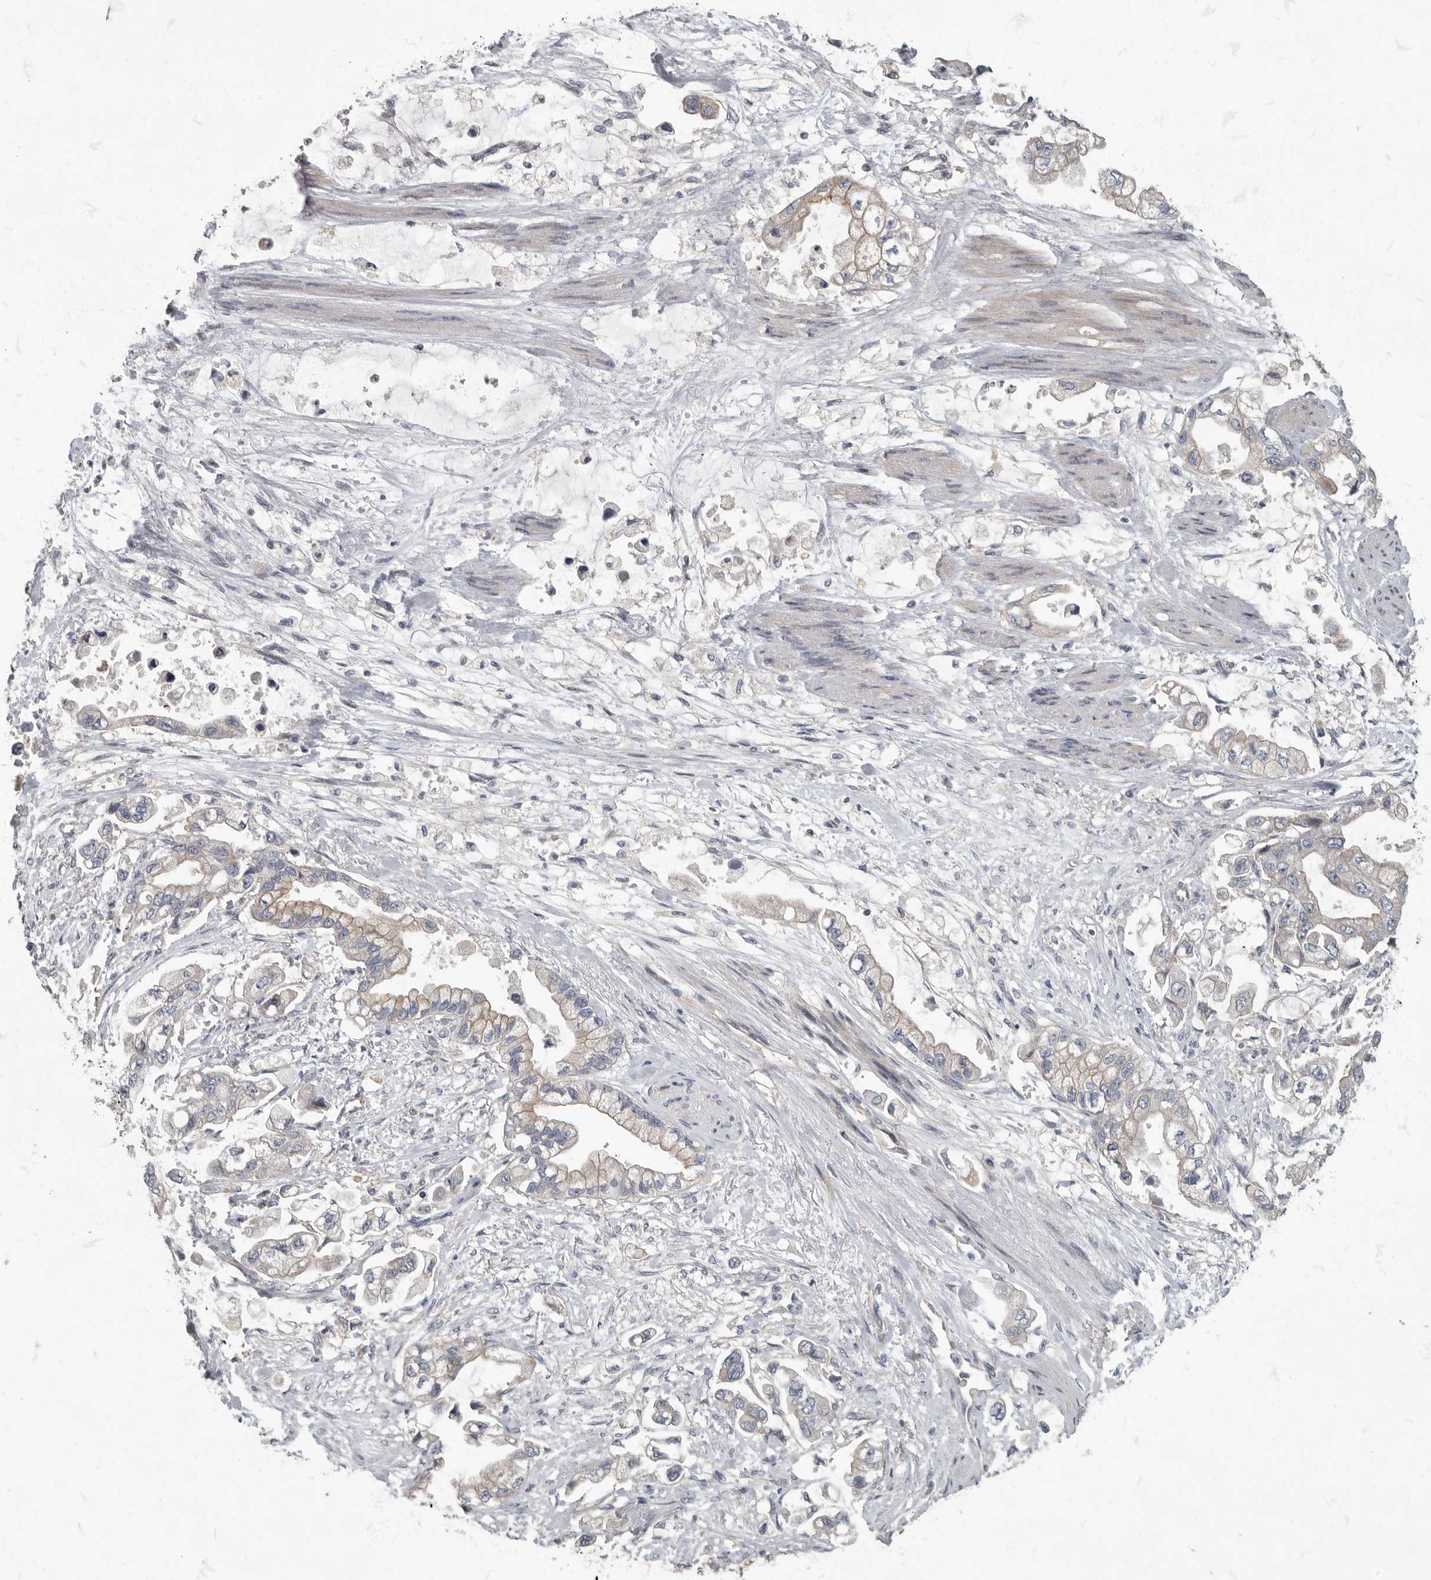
{"staining": {"intensity": "weak", "quantity": "<25%", "location": "cytoplasmic/membranous"}, "tissue": "stomach cancer", "cell_type": "Tumor cells", "image_type": "cancer", "snomed": [{"axis": "morphology", "description": "Adenocarcinoma, NOS"}, {"axis": "topography", "description": "Stomach"}], "caption": "Human stomach cancer stained for a protein using immunohistochemistry (IHC) demonstrates no expression in tumor cells.", "gene": "PDK1", "patient": {"sex": "male", "age": 62}}